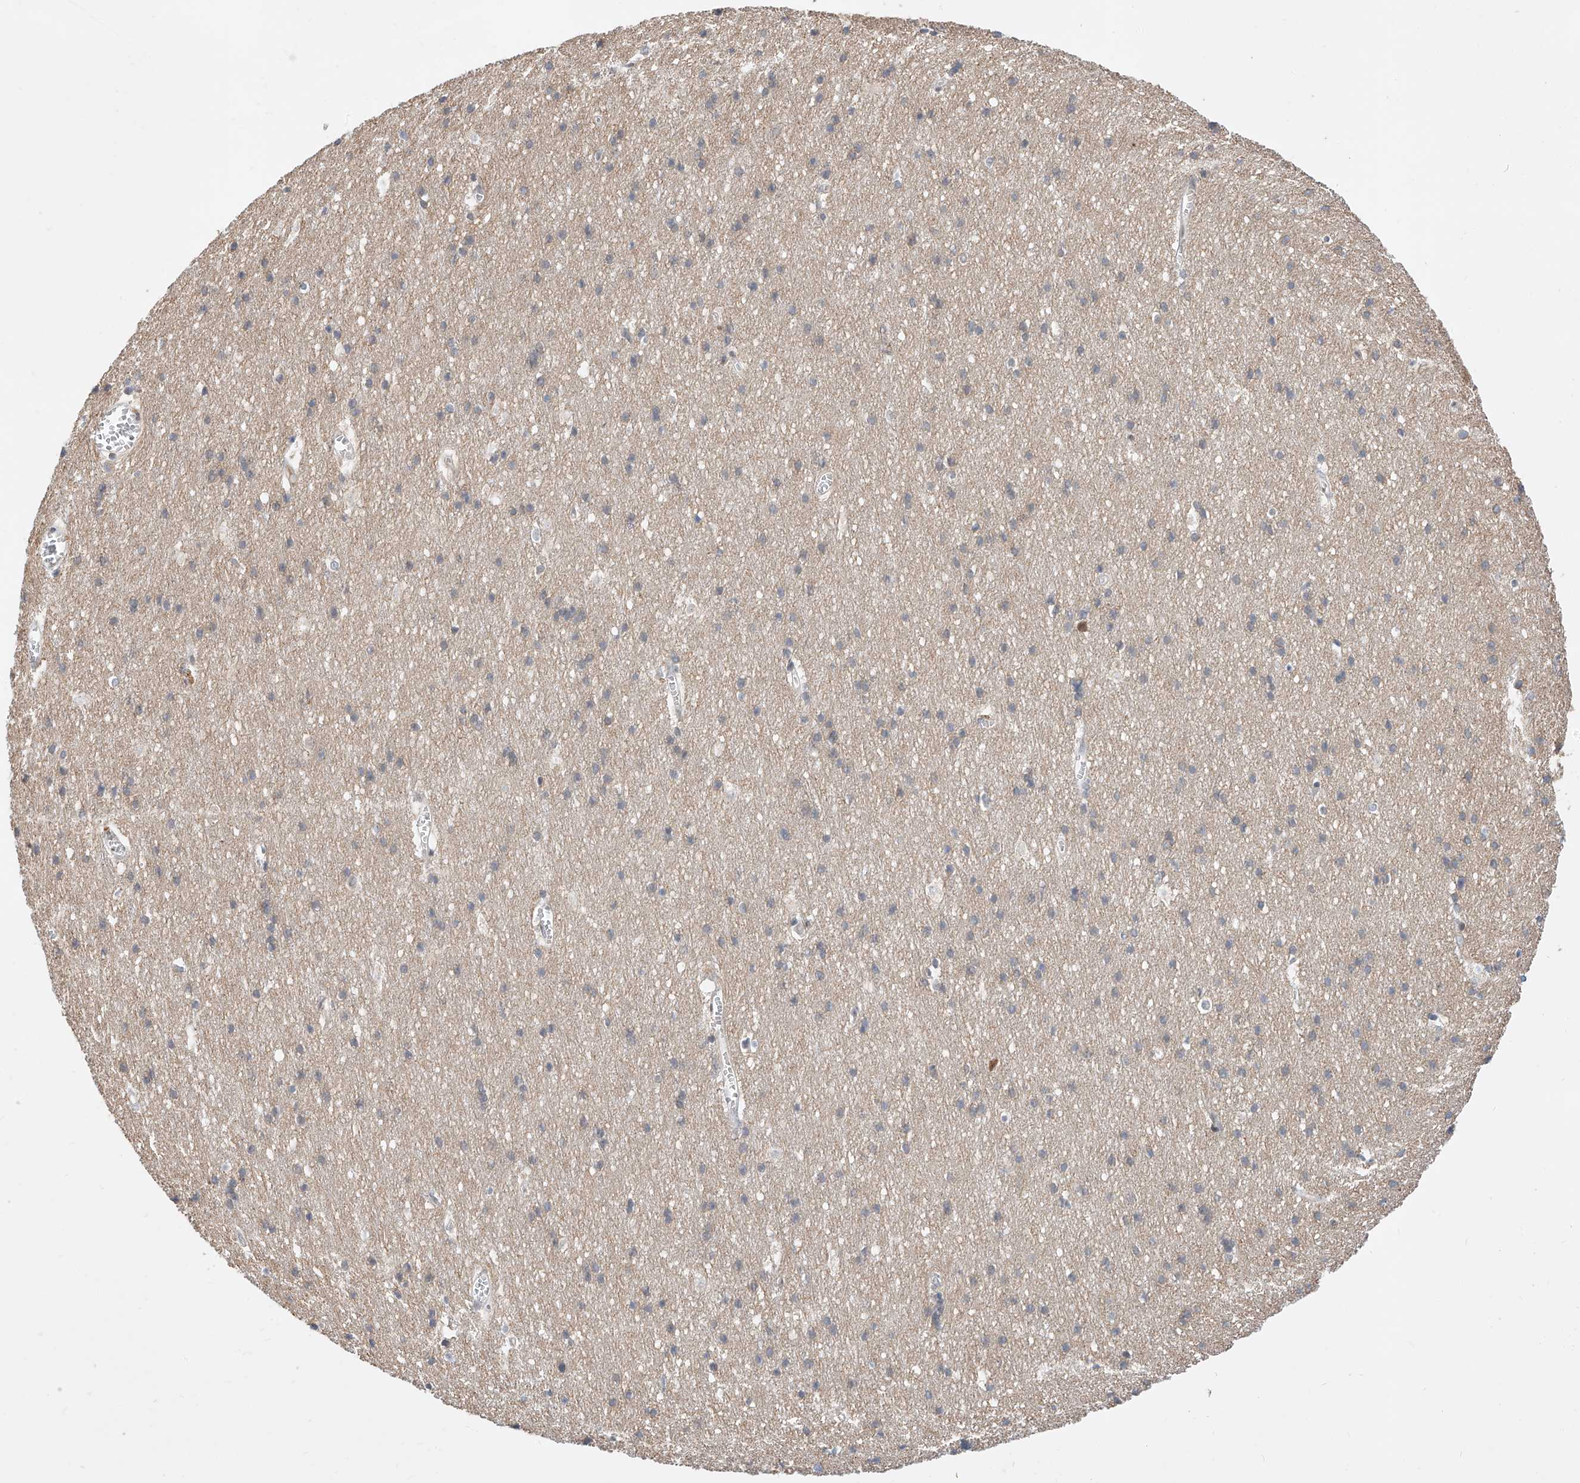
{"staining": {"intensity": "negative", "quantity": "none", "location": "none"}, "tissue": "cerebral cortex", "cell_type": "Endothelial cells", "image_type": "normal", "snomed": [{"axis": "morphology", "description": "Normal tissue, NOS"}, {"axis": "topography", "description": "Cerebral cortex"}], "caption": "High power microscopy histopathology image of an IHC histopathology image of normal cerebral cortex, revealing no significant staining in endothelial cells. The staining was performed using DAB to visualize the protein expression in brown, while the nuclei were stained in blue with hematoxylin (Magnification: 20x).", "gene": "DIRAS3", "patient": {"sex": "male", "age": 54}}